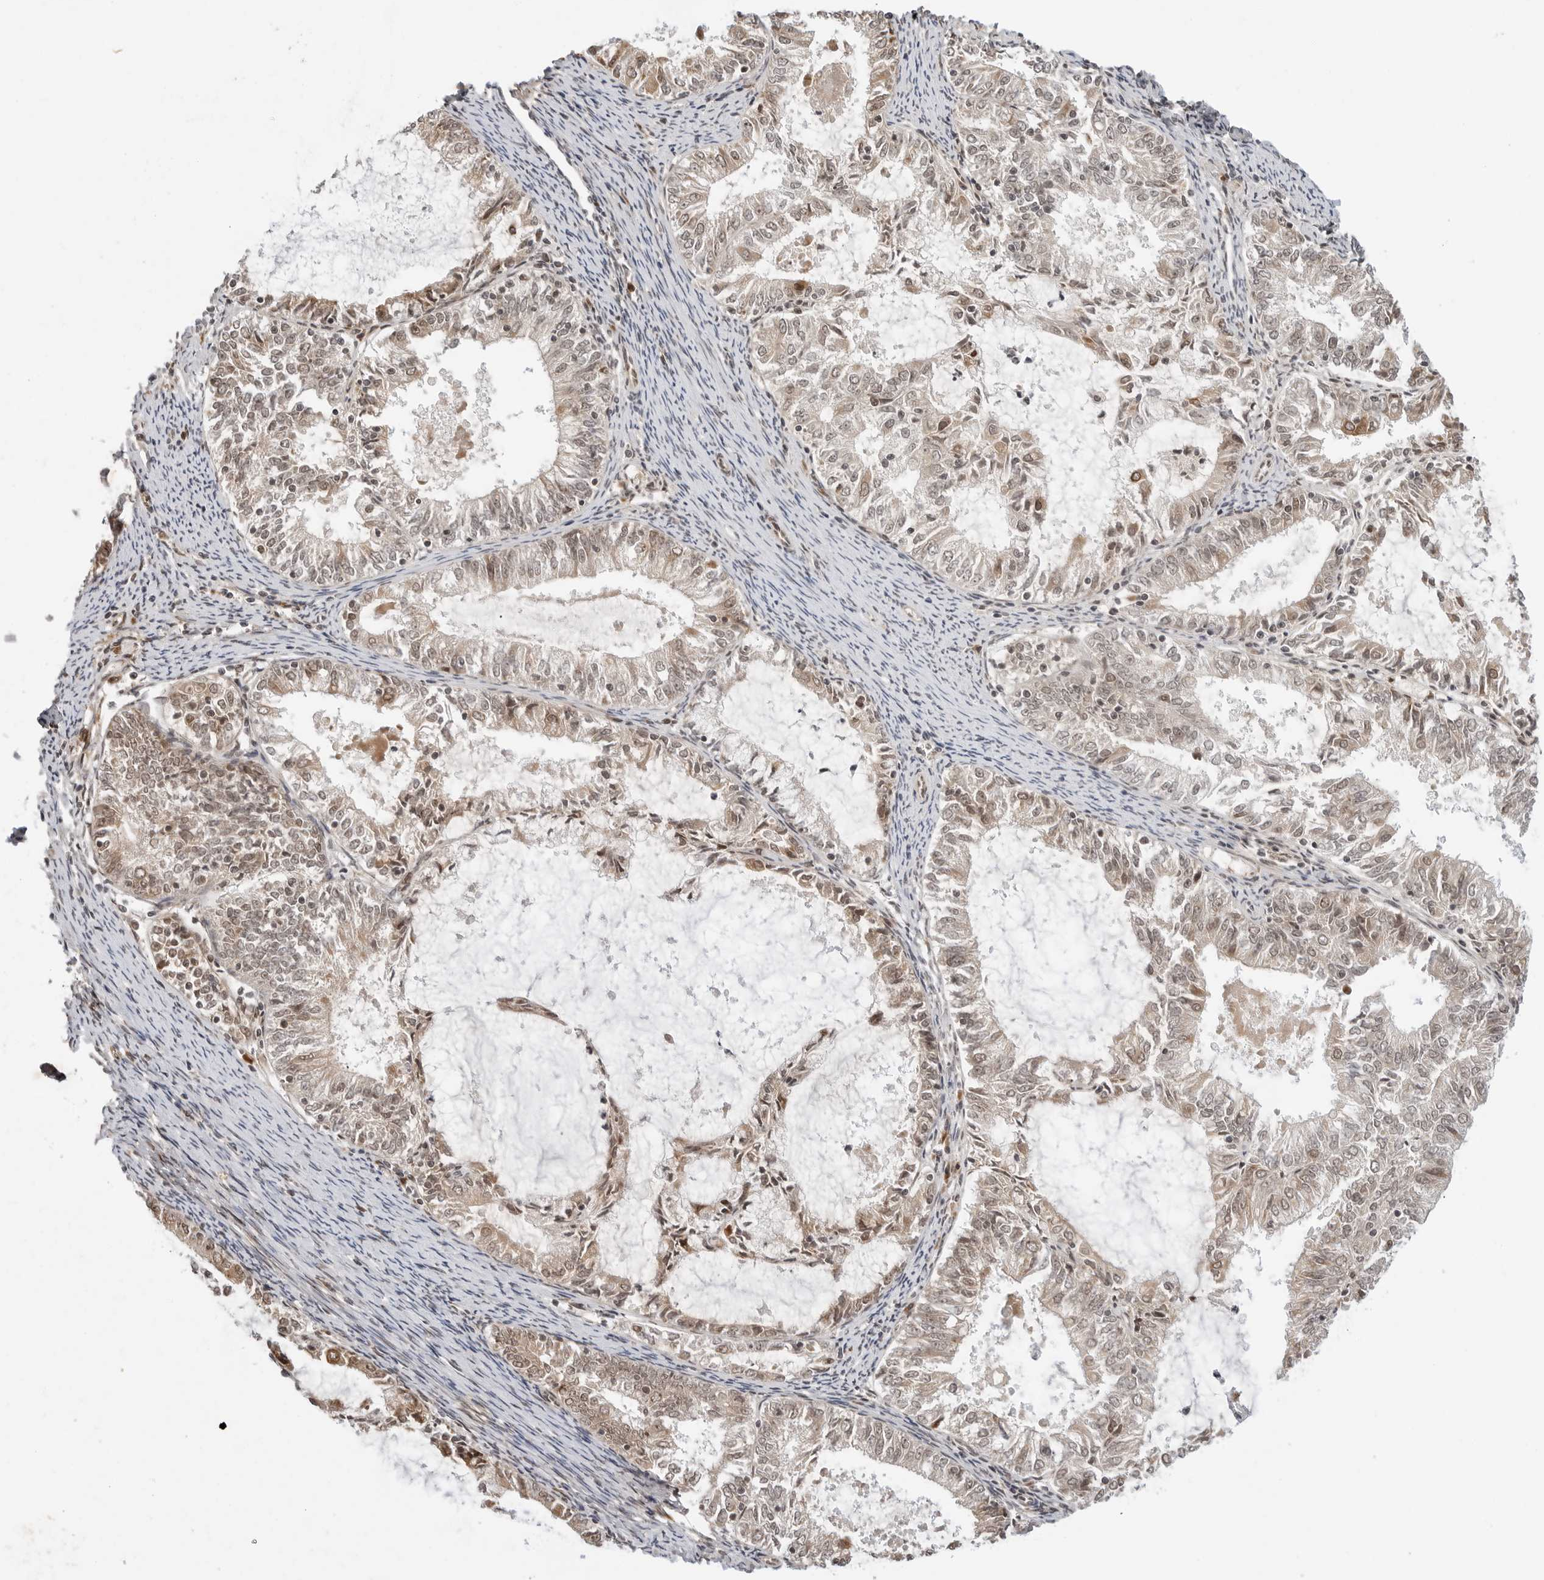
{"staining": {"intensity": "weak", "quantity": ">75%", "location": "cytoplasmic/membranous,nuclear"}, "tissue": "endometrial cancer", "cell_type": "Tumor cells", "image_type": "cancer", "snomed": [{"axis": "morphology", "description": "Adenocarcinoma, NOS"}, {"axis": "topography", "description": "Endometrium"}], "caption": "The immunohistochemical stain labels weak cytoplasmic/membranous and nuclear expression in tumor cells of endometrial adenocarcinoma tissue.", "gene": "TIPRL", "patient": {"sex": "female", "age": 57}}